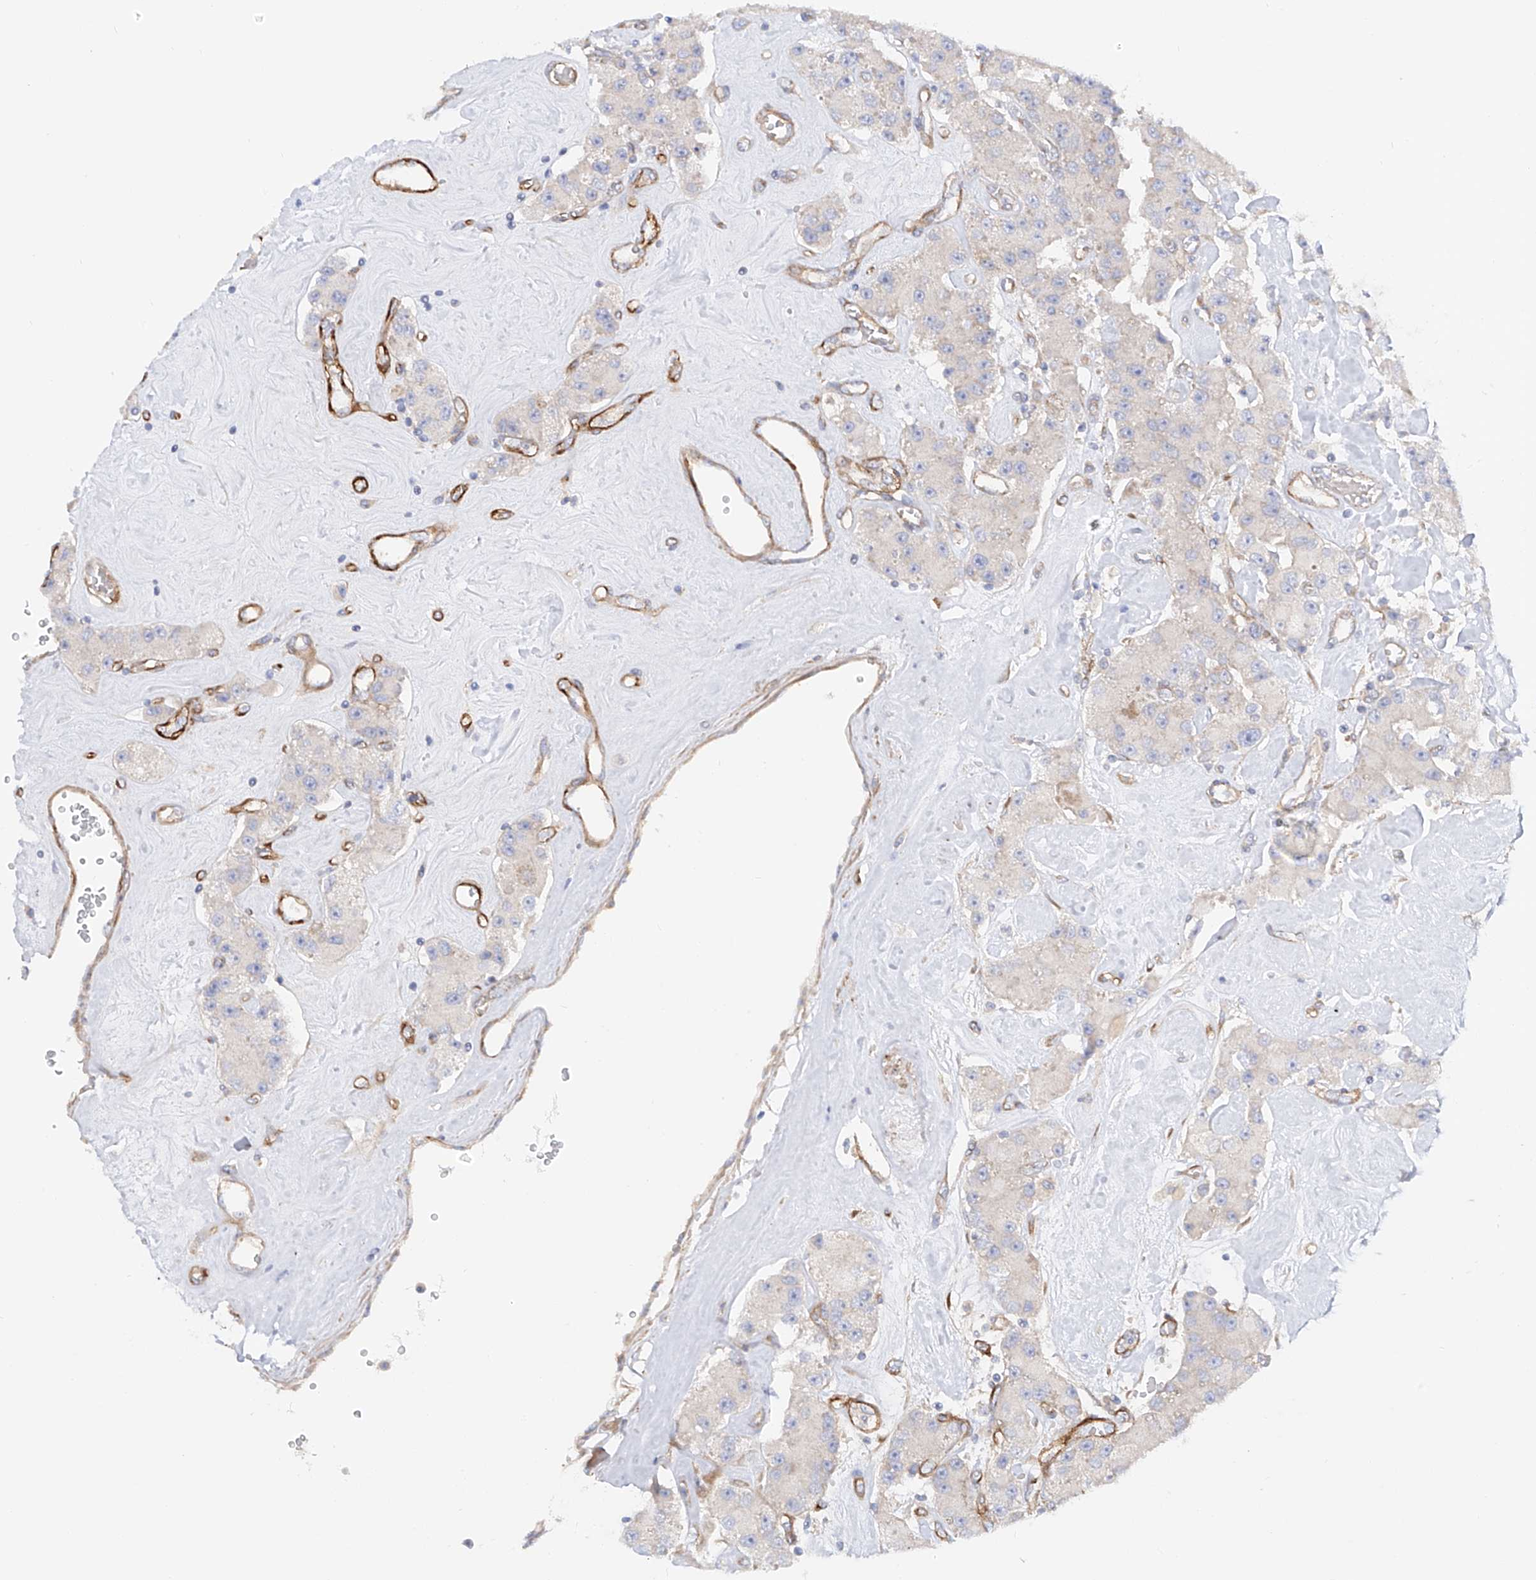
{"staining": {"intensity": "negative", "quantity": "none", "location": "none"}, "tissue": "carcinoid", "cell_type": "Tumor cells", "image_type": "cancer", "snomed": [{"axis": "morphology", "description": "Carcinoid, malignant, NOS"}, {"axis": "topography", "description": "Pancreas"}], "caption": "Tumor cells are negative for protein expression in human malignant carcinoid. (Brightfield microscopy of DAB (3,3'-diaminobenzidine) IHC at high magnification).", "gene": "LCA5", "patient": {"sex": "male", "age": 41}}